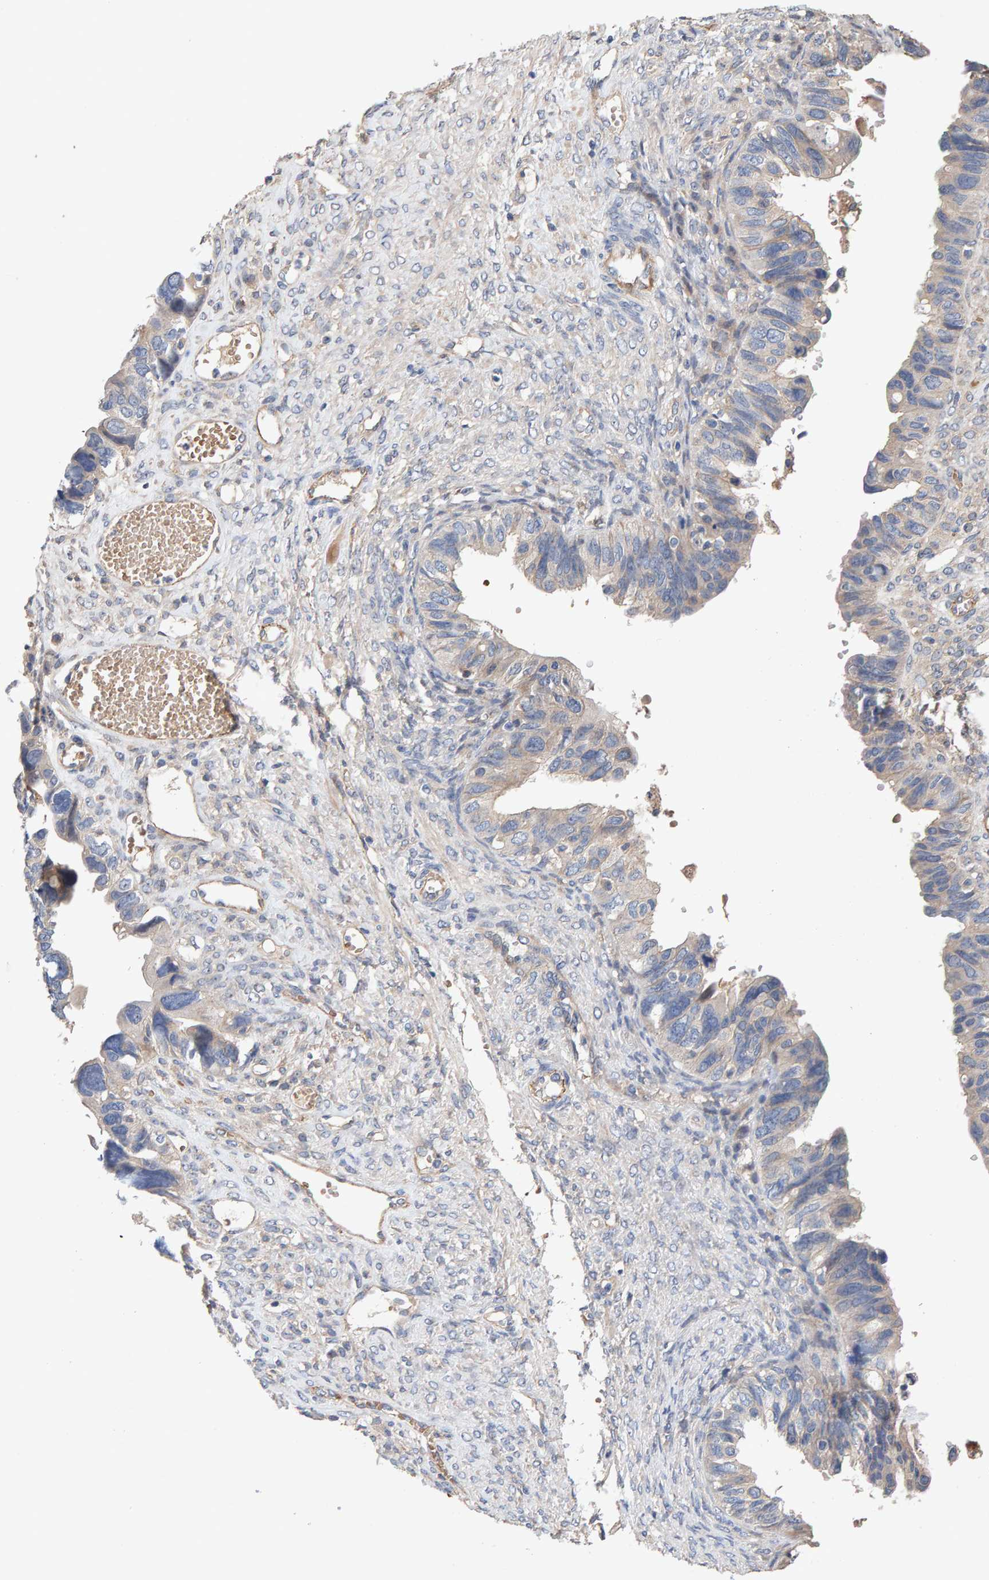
{"staining": {"intensity": "negative", "quantity": "none", "location": "none"}, "tissue": "ovarian cancer", "cell_type": "Tumor cells", "image_type": "cancer", "snomed": [{"axis": "morphology", "description": "Cystadenocarcinoma, serous, NOS"}, {"axis": "topography", "description": "Ovary"}], "caption": "Micrograph shows no significant protein expression in tumor cells of ovarian cancer.", "gene": "EFR3A", "patient": {"sex": "female", "age": 79}}